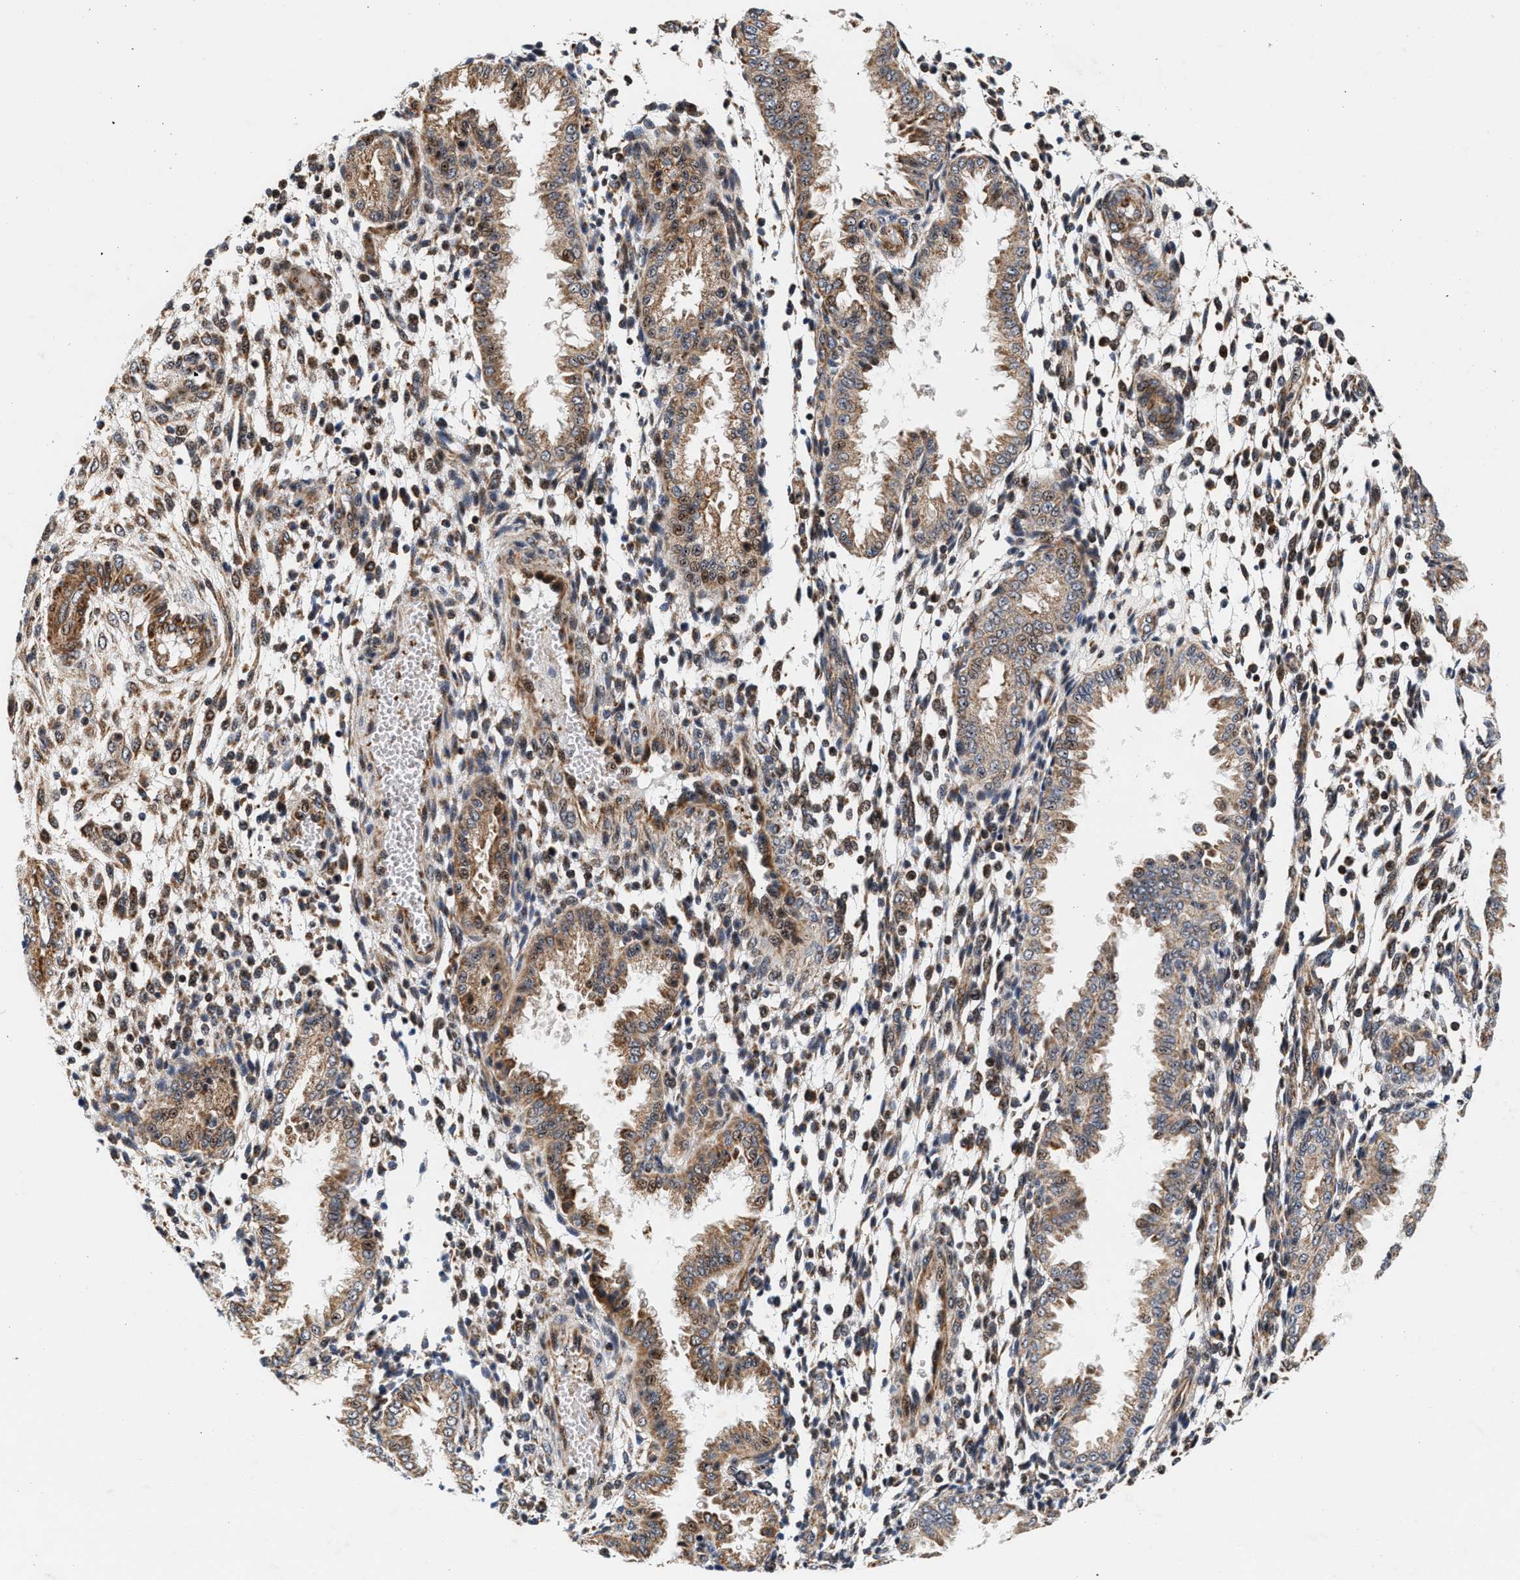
{"staining": {"intensity": "moderate", "quantity": ">75%", "location": "cytoplasmic/membranous,nuclear"}, "tissue": "endometrium", "cell_type": "Cells in endometrial stroma", "image_type": "normal", "snomed": [{"axis": "morphology", "description": "Normal tissue, NOS"}, {"axis": "topography", "description": "Endometrium"}], "caption": "Immunohistochemistry (IHC) (DAB) staining of normal human endometrium displays moderate cytoplasmic/membranous,nuclear protein staining in about >75% of cells in endometrial stroma.", "gene": "SGK1", "patient": {"sex": "female", "age": 33}}